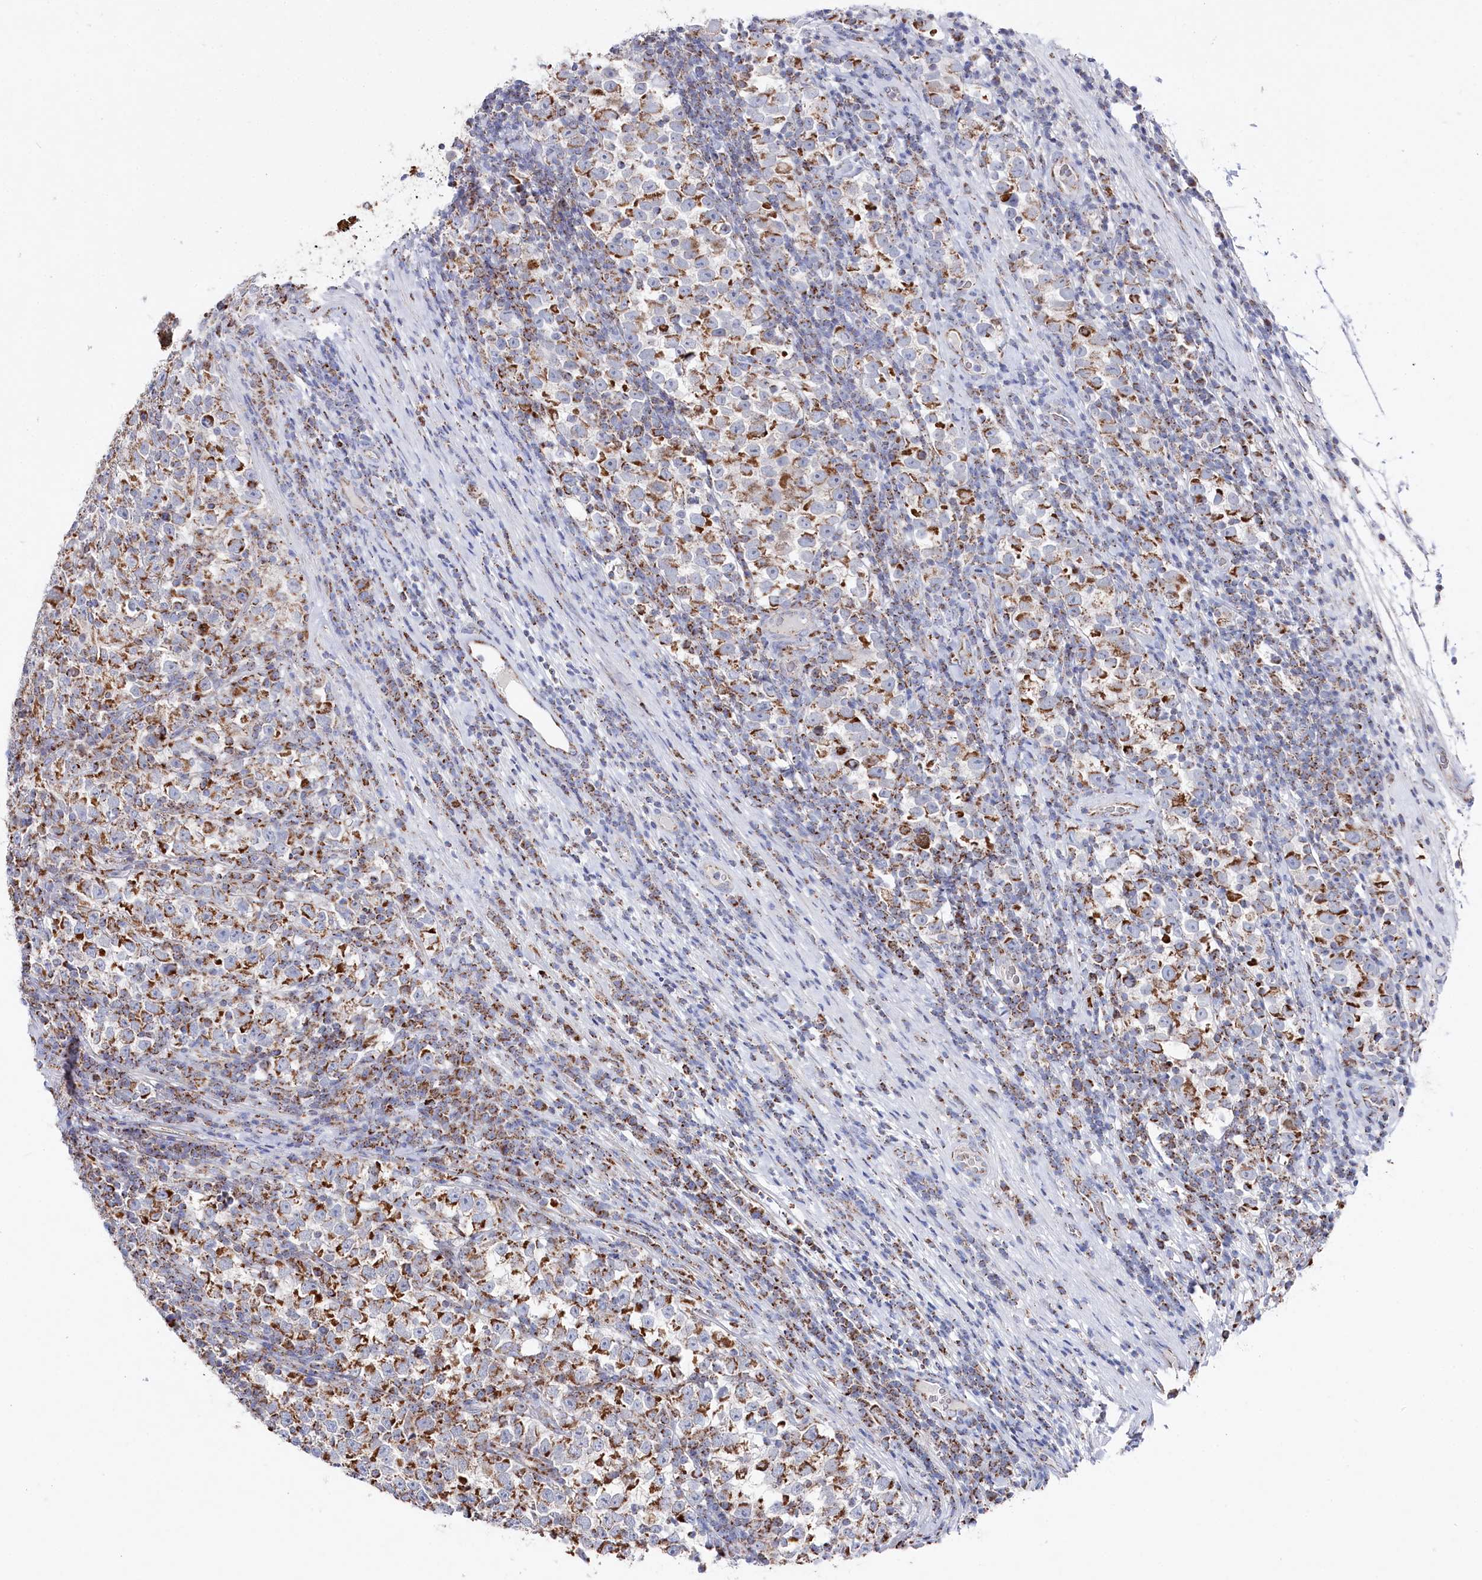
{"staining": {"intensity": "moderate", "quantity": ">75%", "location": "cytoplasmic/membranous"}, "tissue": "testis cancer", "cell_type": "Tumor cells", "image_type": "cancer", "snomed": [{"axis": "morphology", "description": "Normal tissue, NOS"}, {"axis": "morphology", "description": "Seminoma, NOS"}, {"axis": "topography", "description": "Testis"}], "caption": "High-magnification brightfield microscopy of testis cancer (seminoma) stained with DAB (3,3'-diaminobenzidine) (brown) and counterstained with hematoxylin (blue). tumor cells exhibit moderate cytoplasmic/membranous staining is present in approximately>75% of cells.", "gene": "GLS2", "patient": {"sex": "male", "age": 43}}